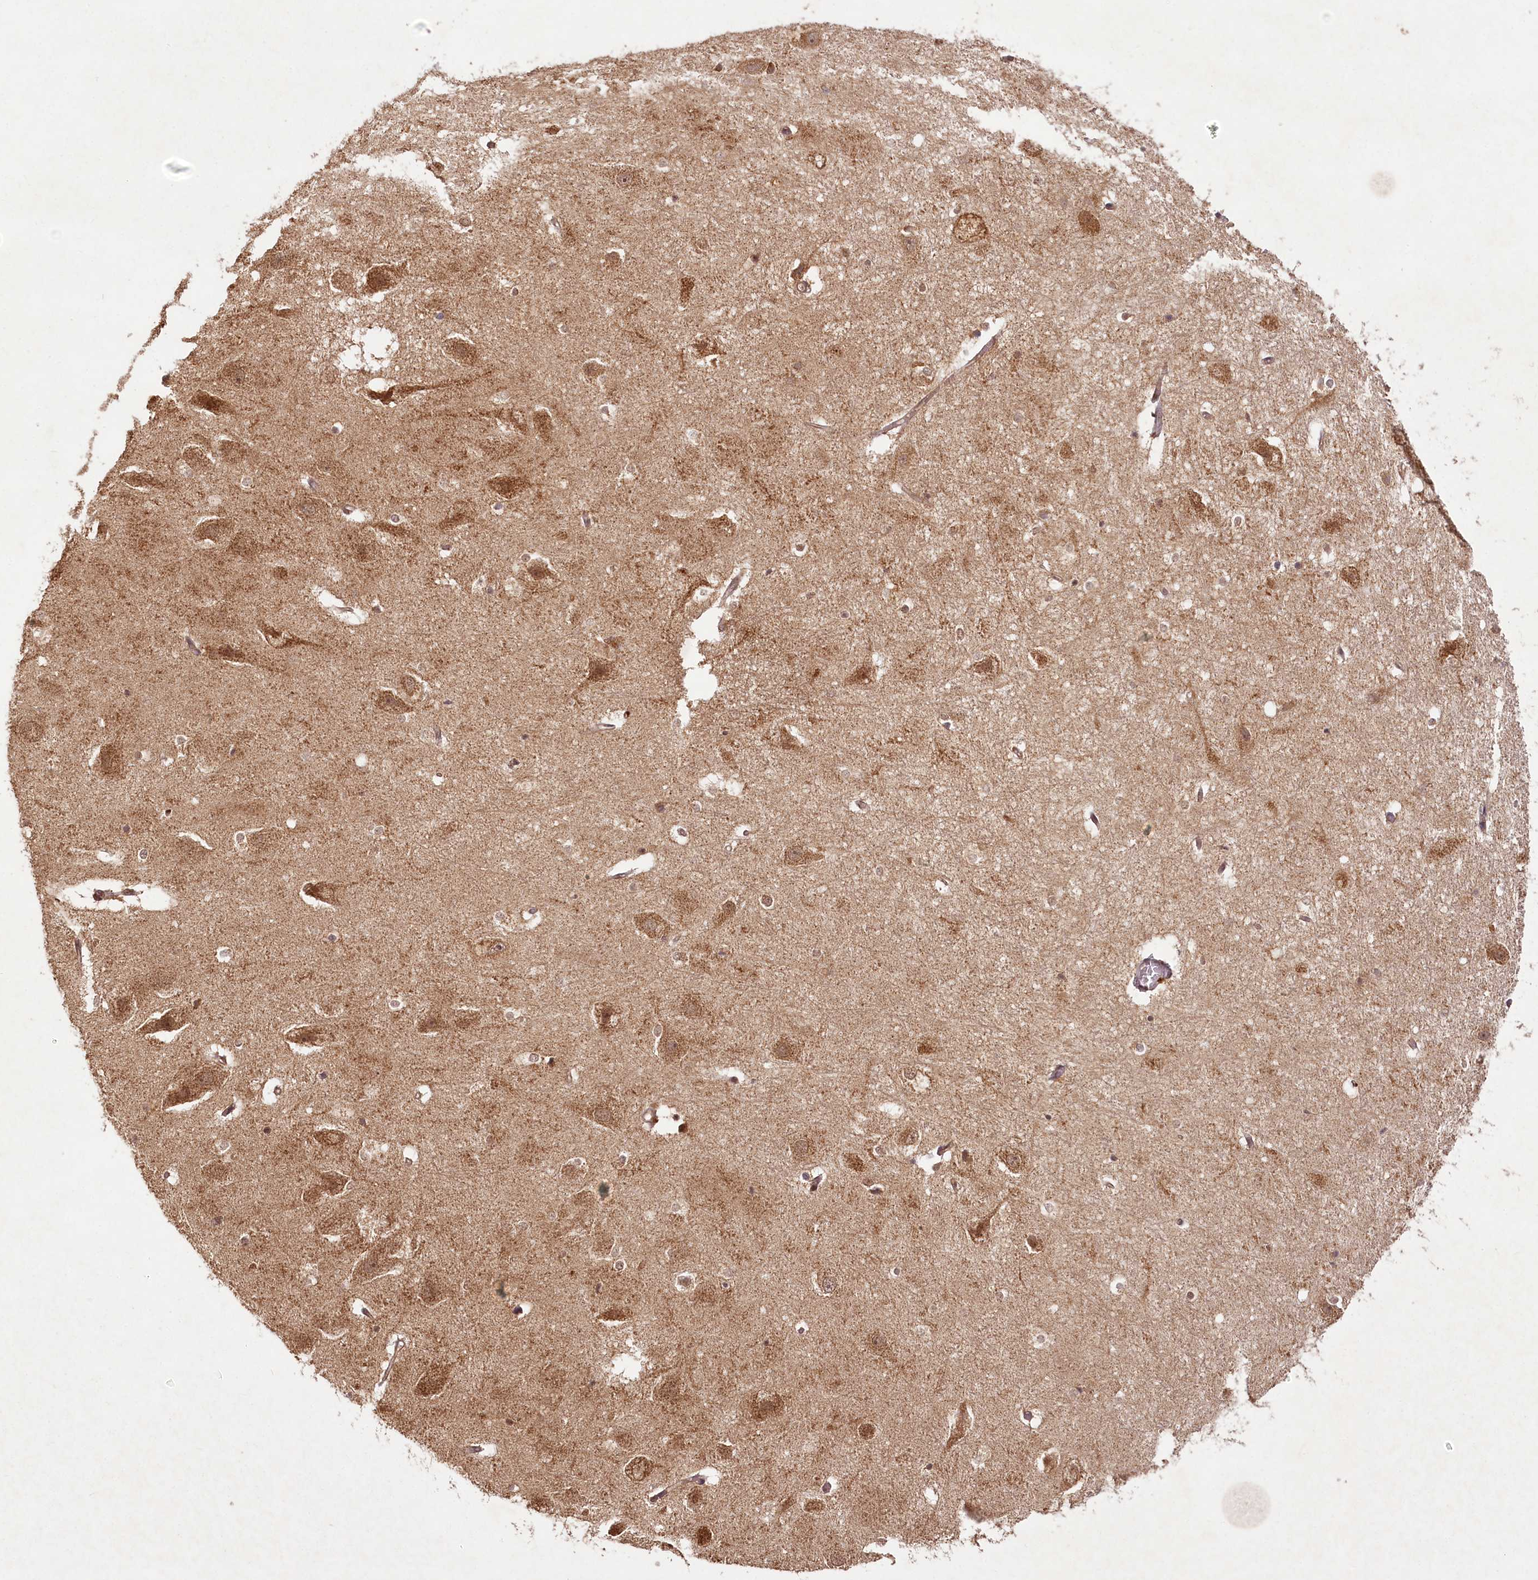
{"staining": {"intensity": "weak", "quantity": "25%-75%", "location": "cytoplasmic/membranous"}, "tissue": "hippocampus", "cell_type": "Glial cells", "image_type": "normal", "snomed": [{"axis": "morphology", "description": "Normal tissue, NOS"}, {"axis": "topography", "description": "Hippocampus"}], "caption": "This histopathology image shows immunohistochemistry (IHC) staining of benign human hippocampus, with low weak cytoplasmic/membranous expression in approximately 25%-75% of glial cells.", "gene": "MICU1", "patient": {"sex": "female", "age": 52}}